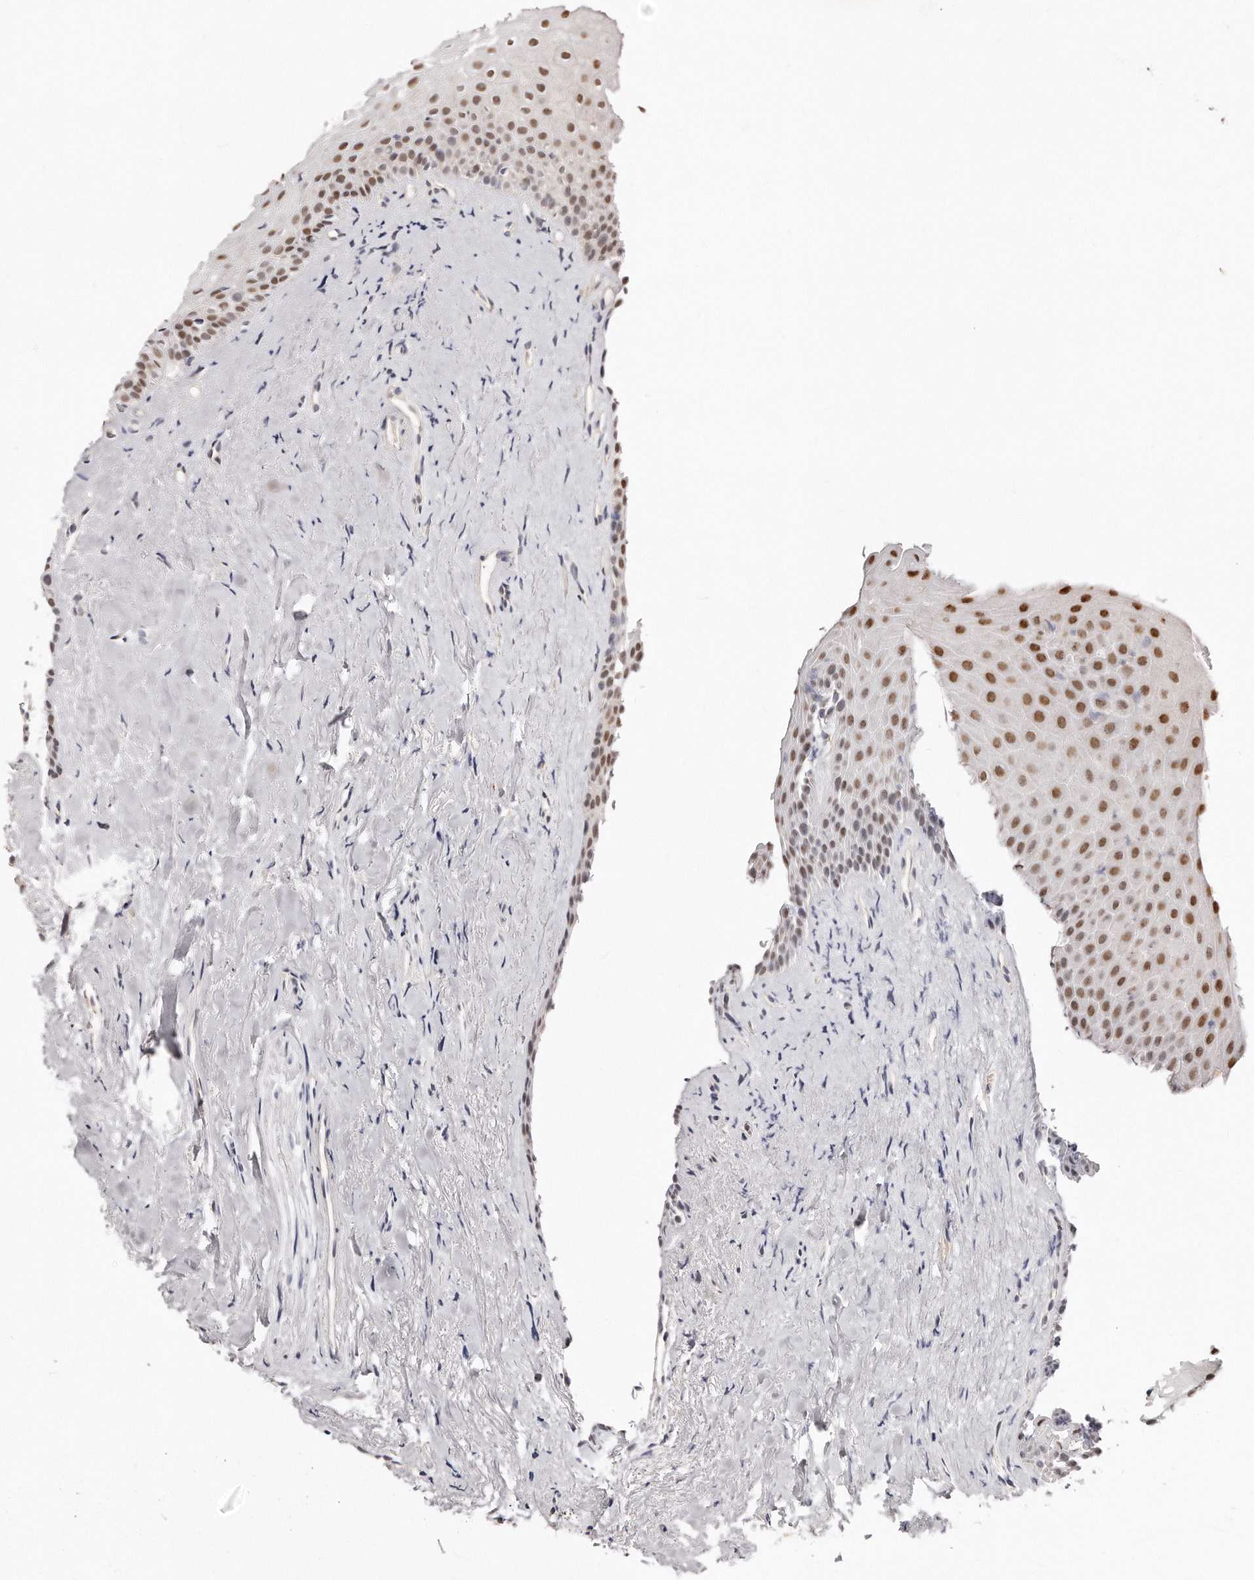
{"staining": {"intensity": "moderate", "quantity": ">75%", "location": "nuclear"}, "tissue": "oral mucosa", "cell_type": "Squamous epithelial cells", "image_type": "normal", "snomed": [{"axis": "morphology", "description": "Normal tissue, NOS"}, {"axis": "topography", "description": "Oral tissue"}], "caption": "Immunohistochemistry photomicrograph of normal oral mucosa: human oral mucosa stained using immunohistochemistry (IHC) displays medium levels of moderate protein expression localized specifically in the nuclear of squamous epithelial cells, appearing as a nuclear brown color.", "gene": "CASZ1", "patient": {"sex": "female", "age": 63}}